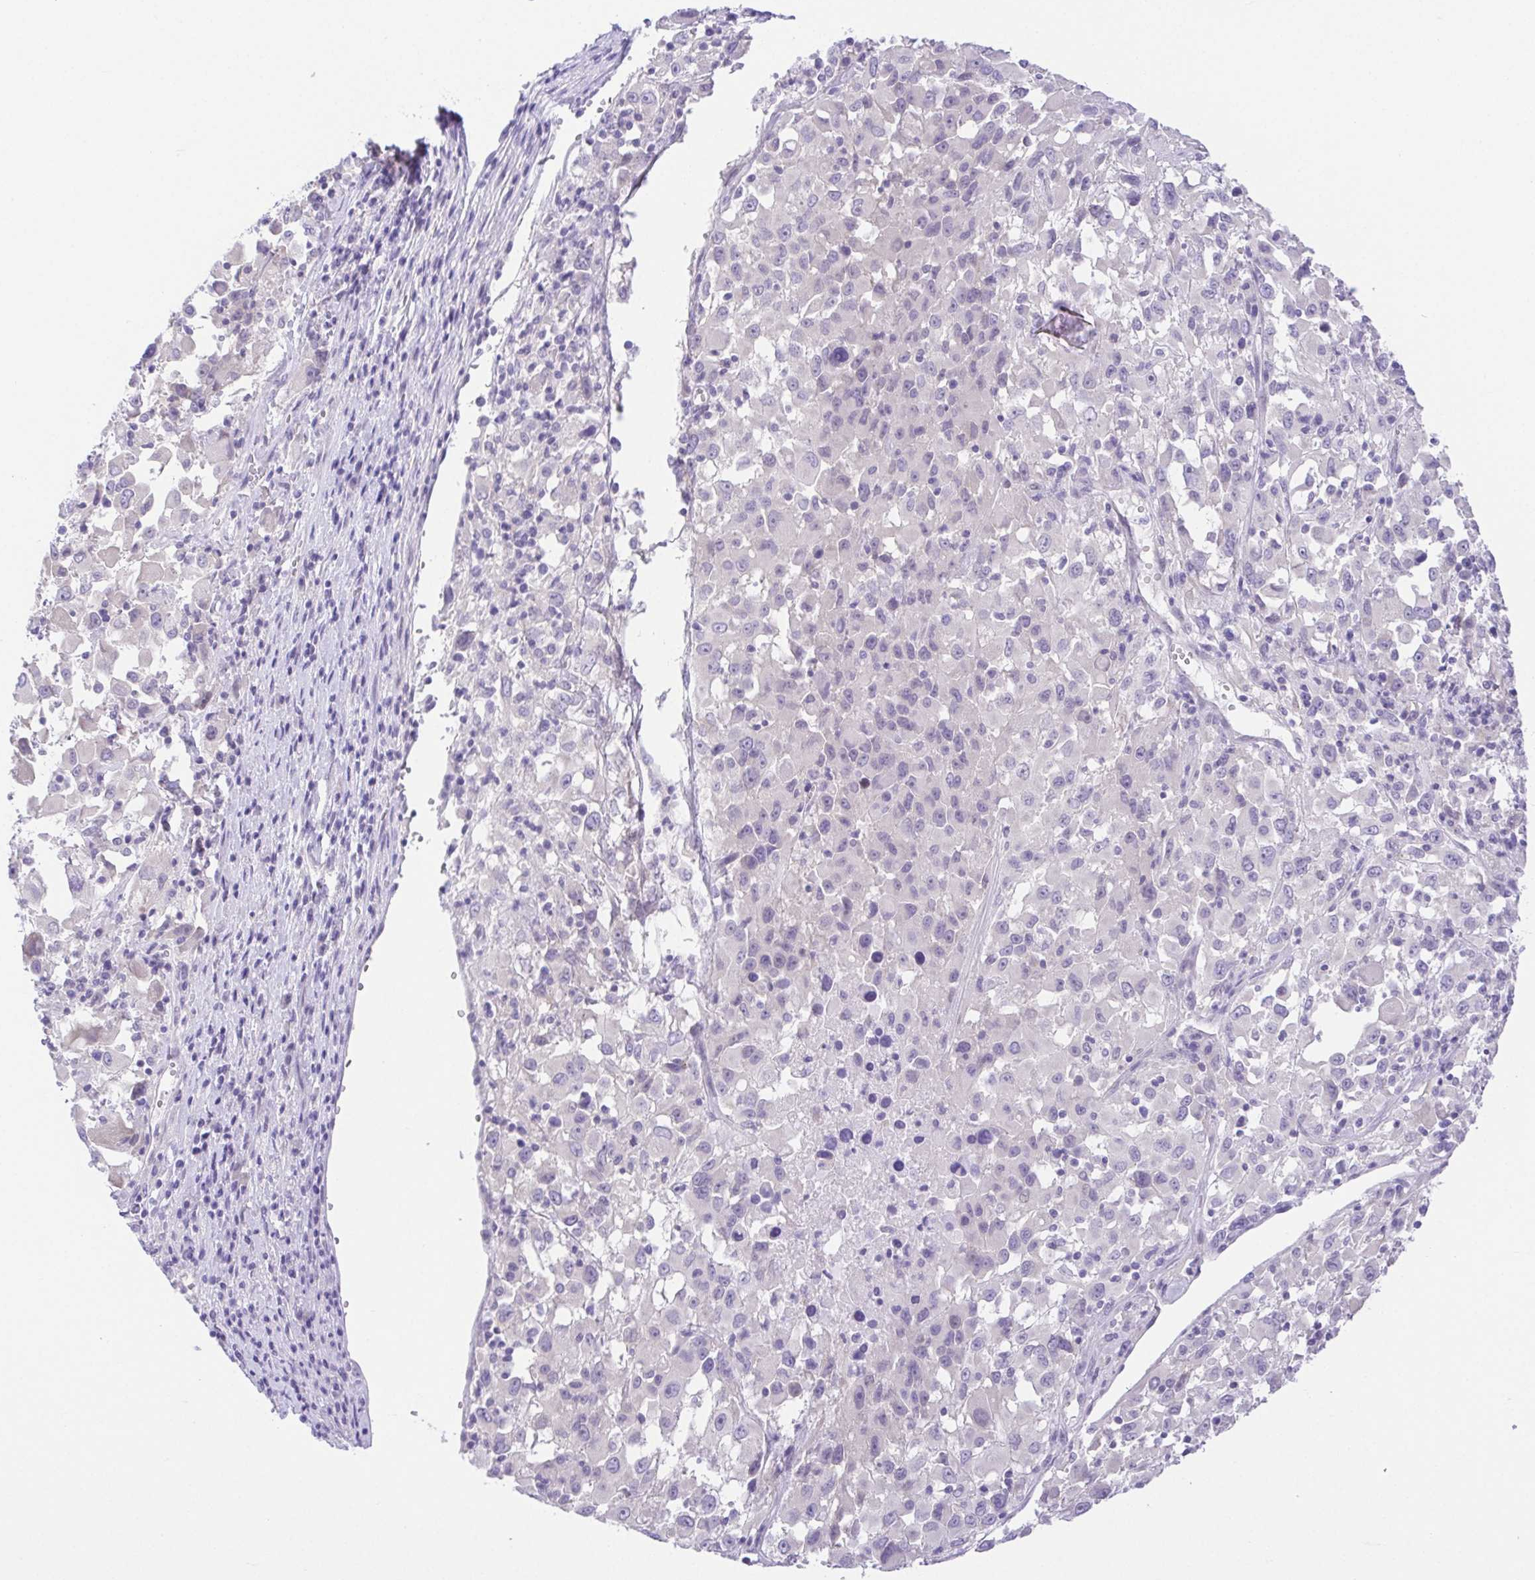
{"staining": {"intensity": "negative", "quantity": "none", "location": "none"}, "tissue": "melanoma", "cell_type": "Tumor cells", "image_type": "cancer", "snomed": [{"axis": "morphology", "description": "Malignant melanoma, Metastatic site"}, {"axis": "topography", "description": "Soft tissue"}], "caption": "Human melanoma stained for a protein using immunohistochemistry (IHC) shows no staining in tumor cells.", "gene": "LUZP4", "patient": {"sex": "male", "age": 50}}